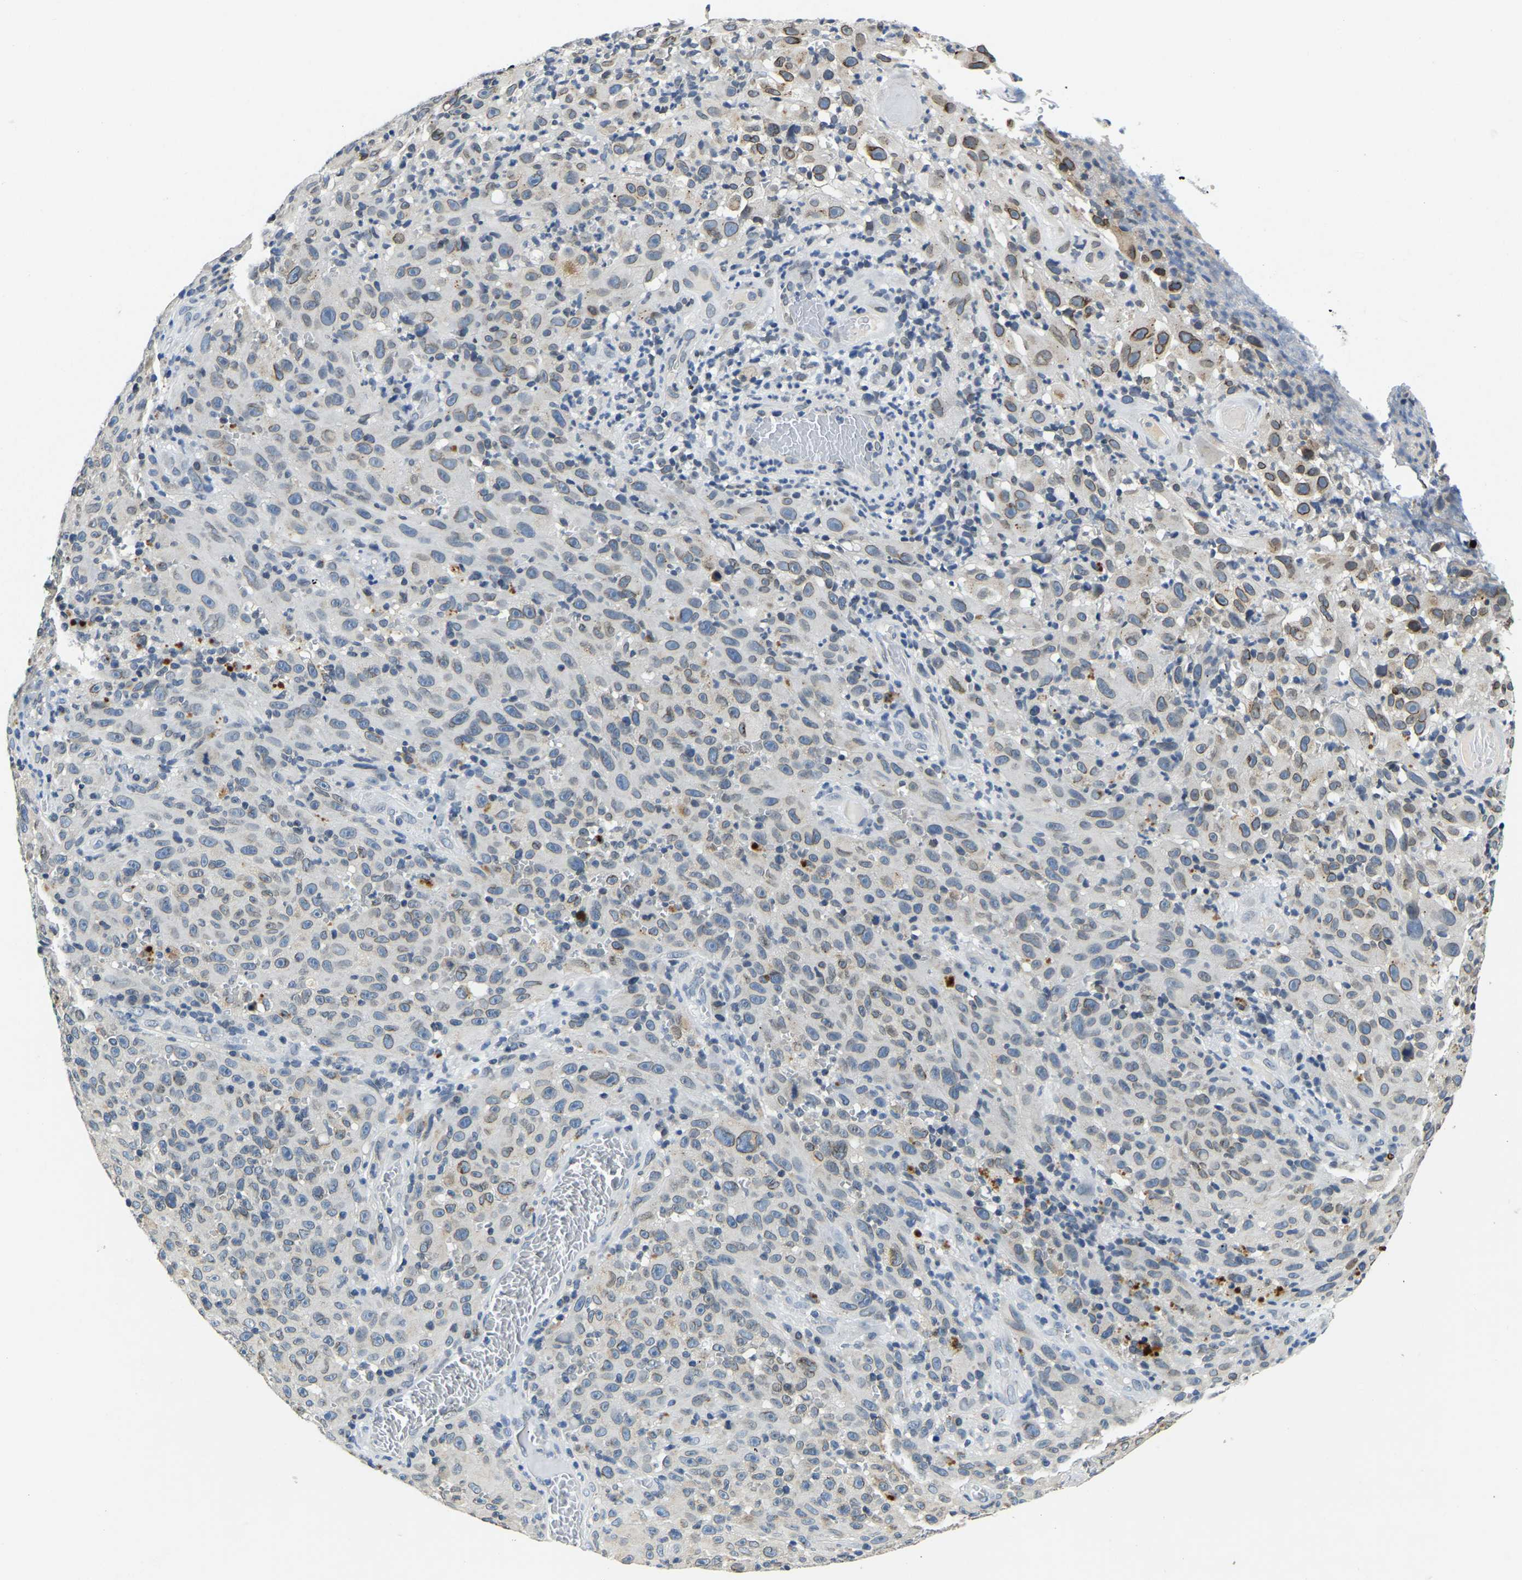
{"staining": {"intensity": "weak", "quantity": "25%-75%", "location": "cytoplasmic/membranous,nuclear"}, "tissue": "melanoma", "cell_type": "Tumor cells", "image_type": "cancer", "snomed": [{"axis": "morphology", "description": "Malignant melanoma, NOS"}, {"axis": "topography", "description": "Skin"}], "caption": "This image demonstrates melanoma stained with immunohistochemistry to label a protein in brown. The cytoplasmic/membranous and nuclear of tumor cells show weak positivity for the protein. Nuclei are counter-stained blue.", "gene": "RANBP2", "patient": {"sex": "female", "age": 82}}